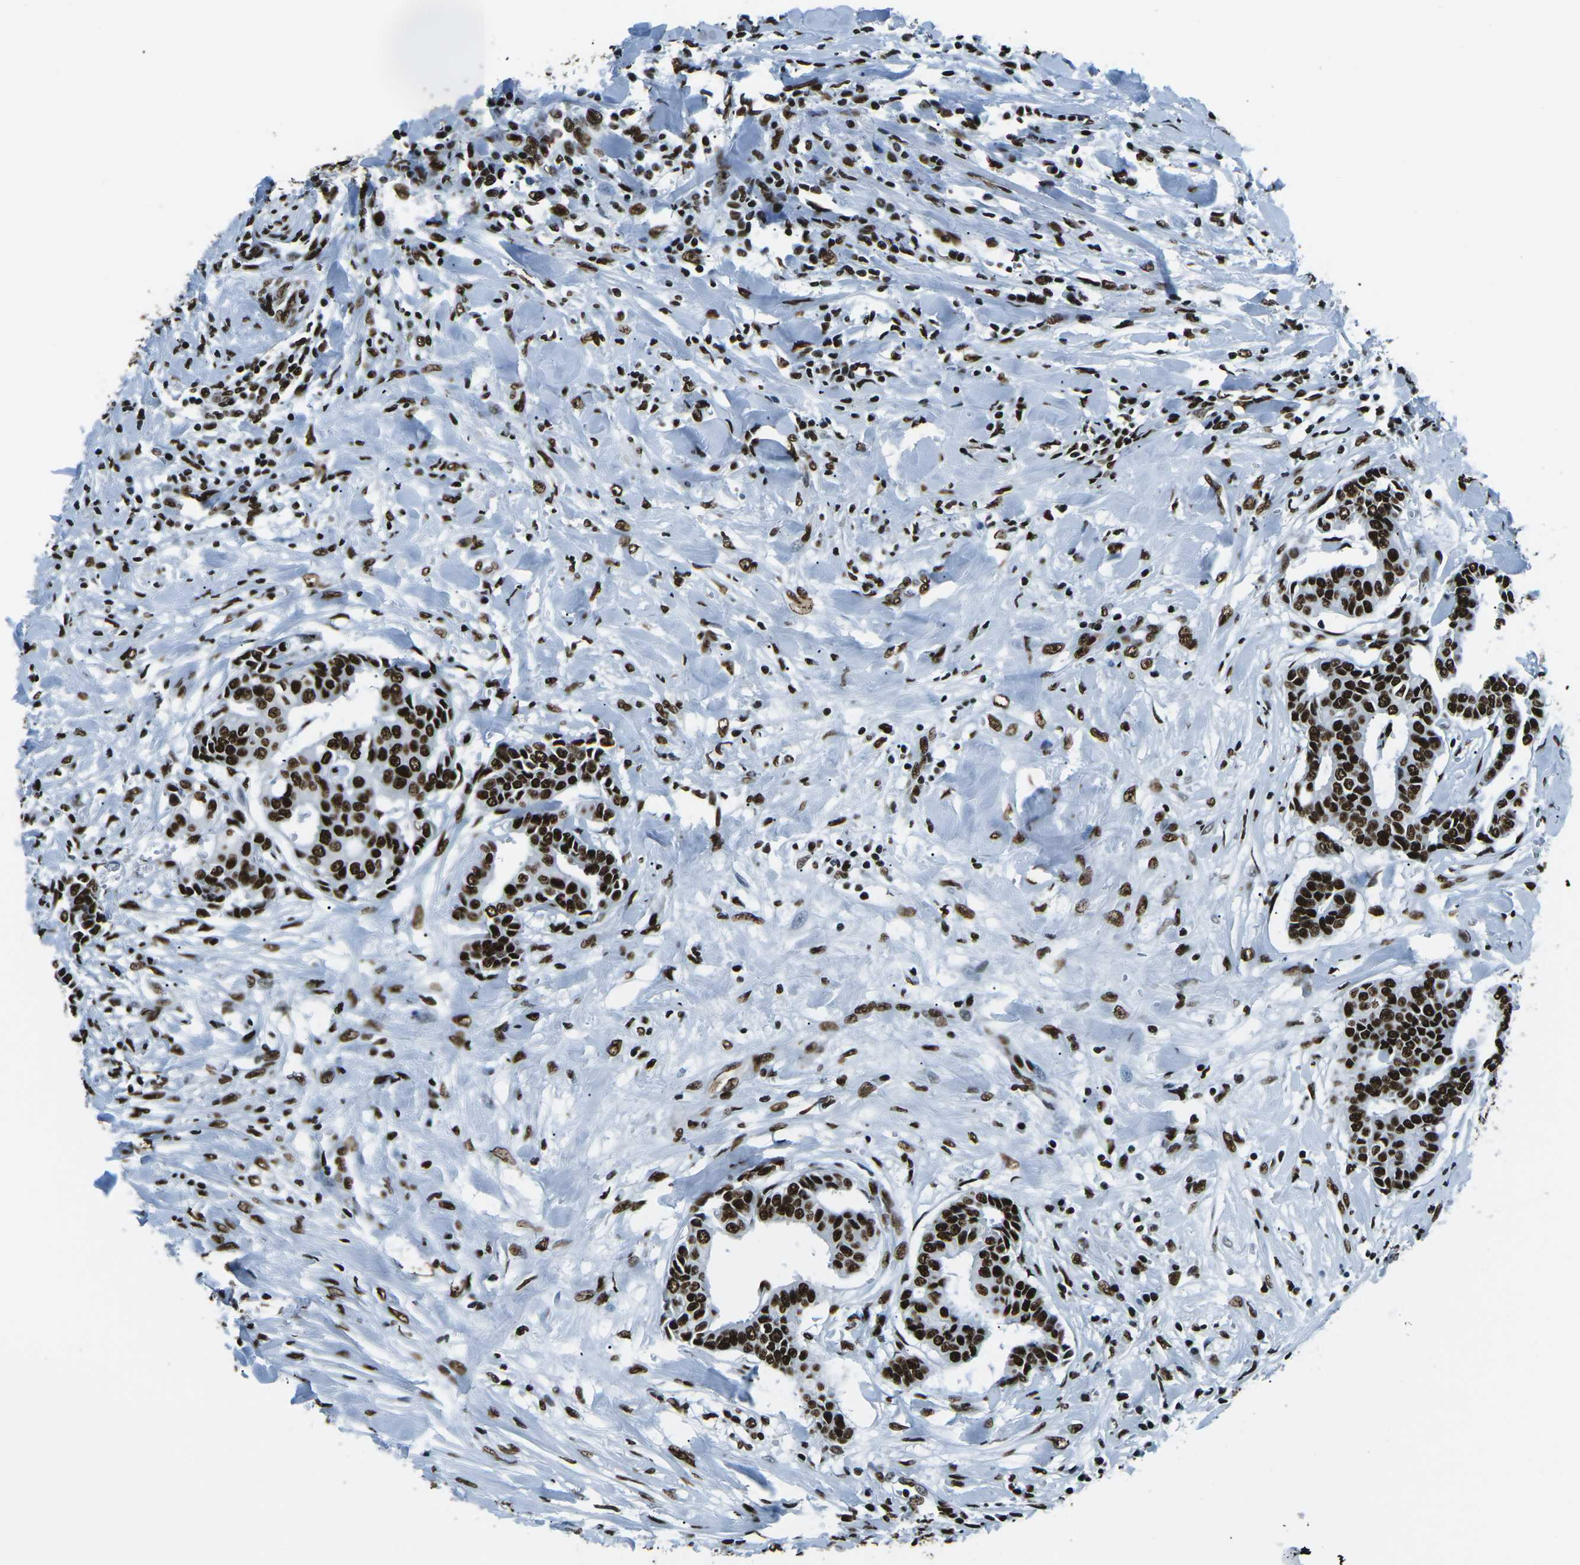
{"staining": {"intensity": "strong", "quantity": ">75%", "location": "nuclear"}, "tissue": "head and neck cancer", "cell_type": "Tumor cells", "image_type": "cancer", "snomed": [{"axis": "morphology", "description": "Adenocarcinoma, NOS"}, {"axis": "topography", "description": "Salivary gland"}, {"axis": "topography", "description": "Head-Neck"}], "caption": "About >75% of tumor cells in head and neck cancer (adenocarcinoma) reveal strong nuclear protein positivity as visualized by brown immunohistochemical staining.", "gene": "HNRNPL", "patient": {"sex": "female", "age": 59}}